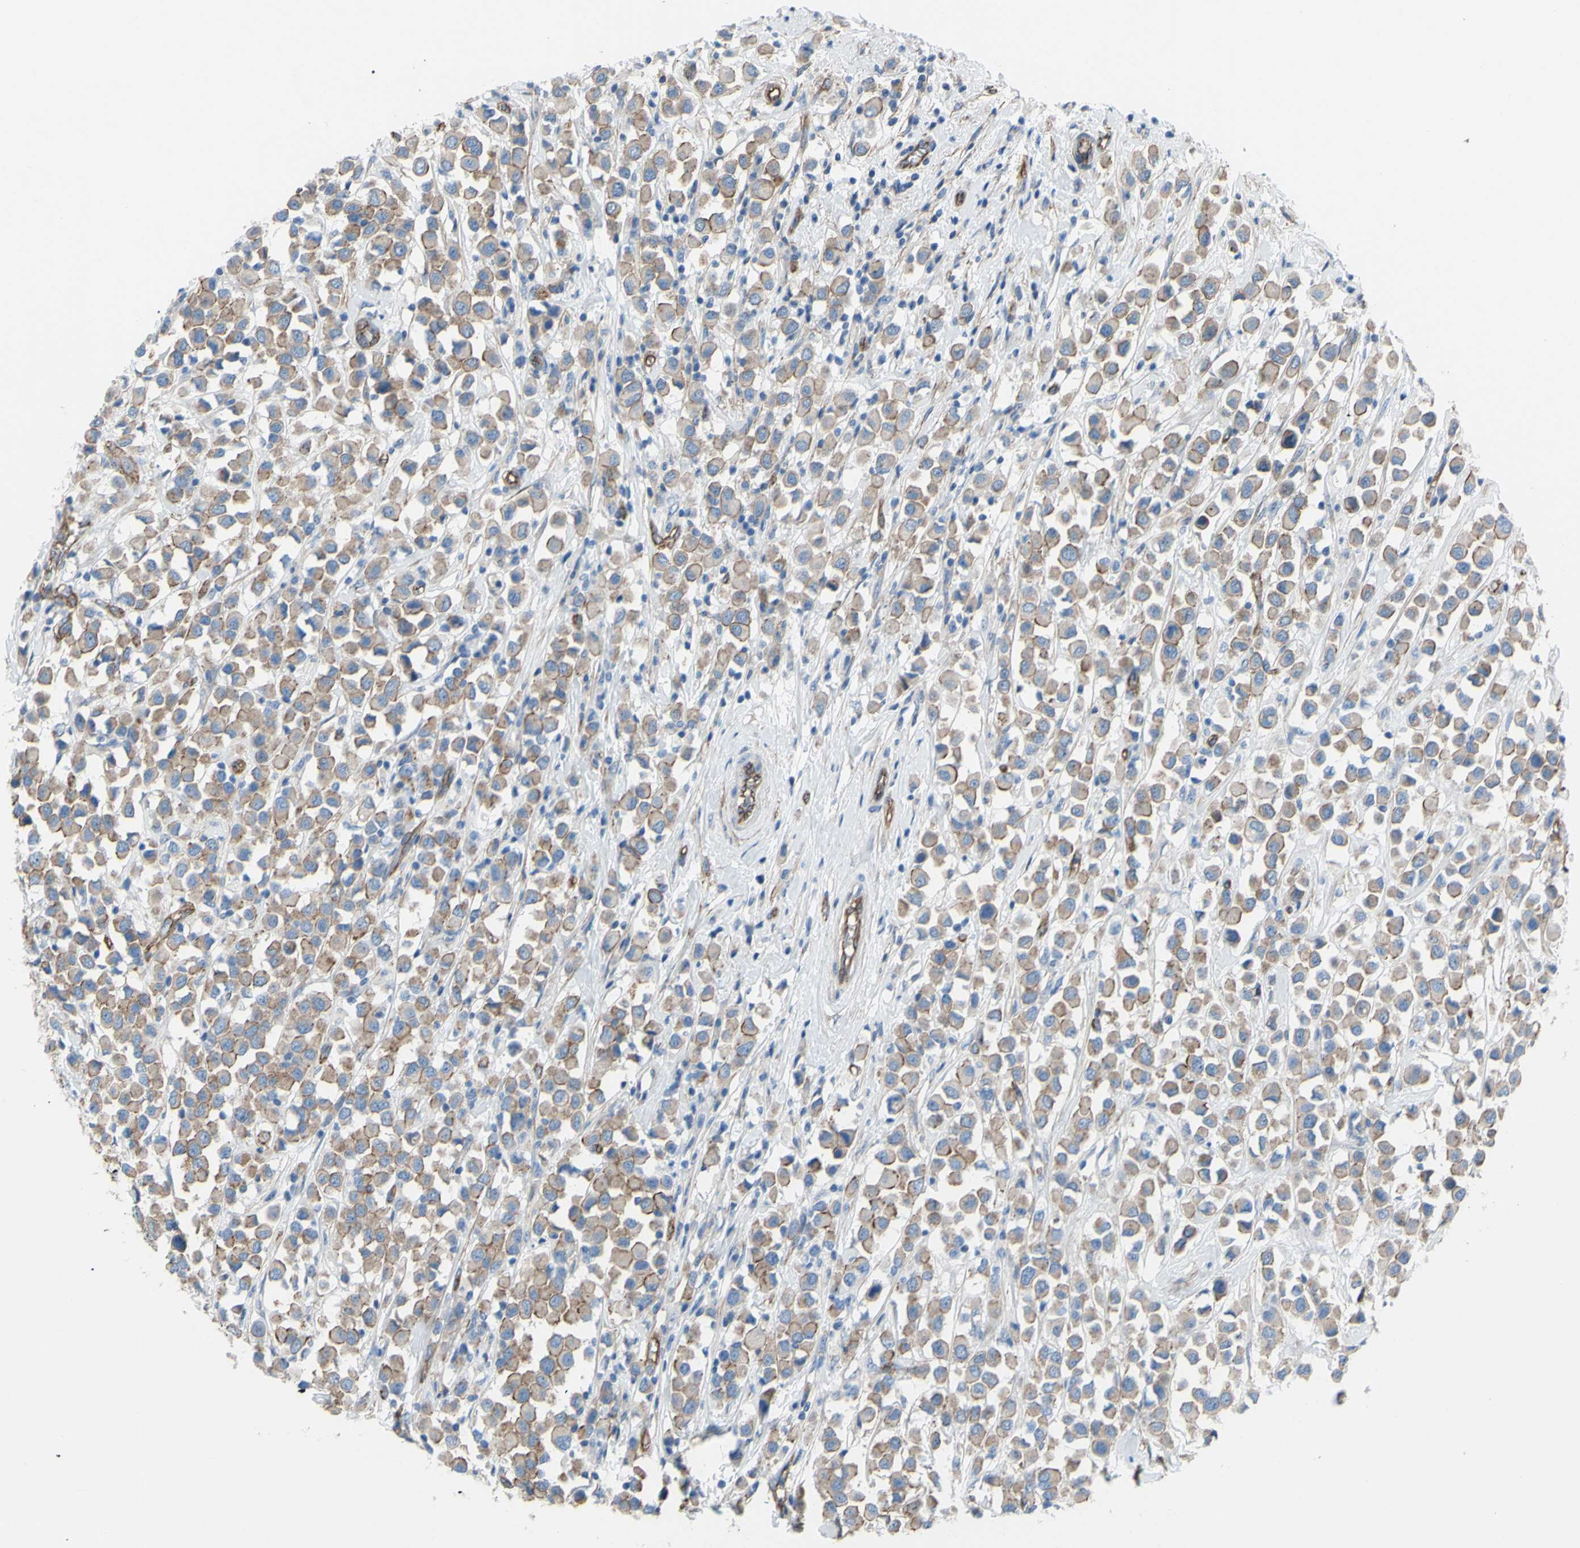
{"staining": {"intensity": "moderate", "quantity": ">75%", "location": "cytoplasmic/membranous"}, "tissue": "breast cancer", "cell_type": "Tumor cells", "image_type": "cancer", "snomed": [{"axis": "morphology", "description": "Duct carcinoma"}, {"axis": "topography", "description": "Breast"}], "caption": "Moderate cytoplasmic/membranous positivity is seen in about >75% of tumor cells in breast cancer (intraductal carcinoma).", "gene": "TPBG", "patient": {"sex": "female", "age": 61}}